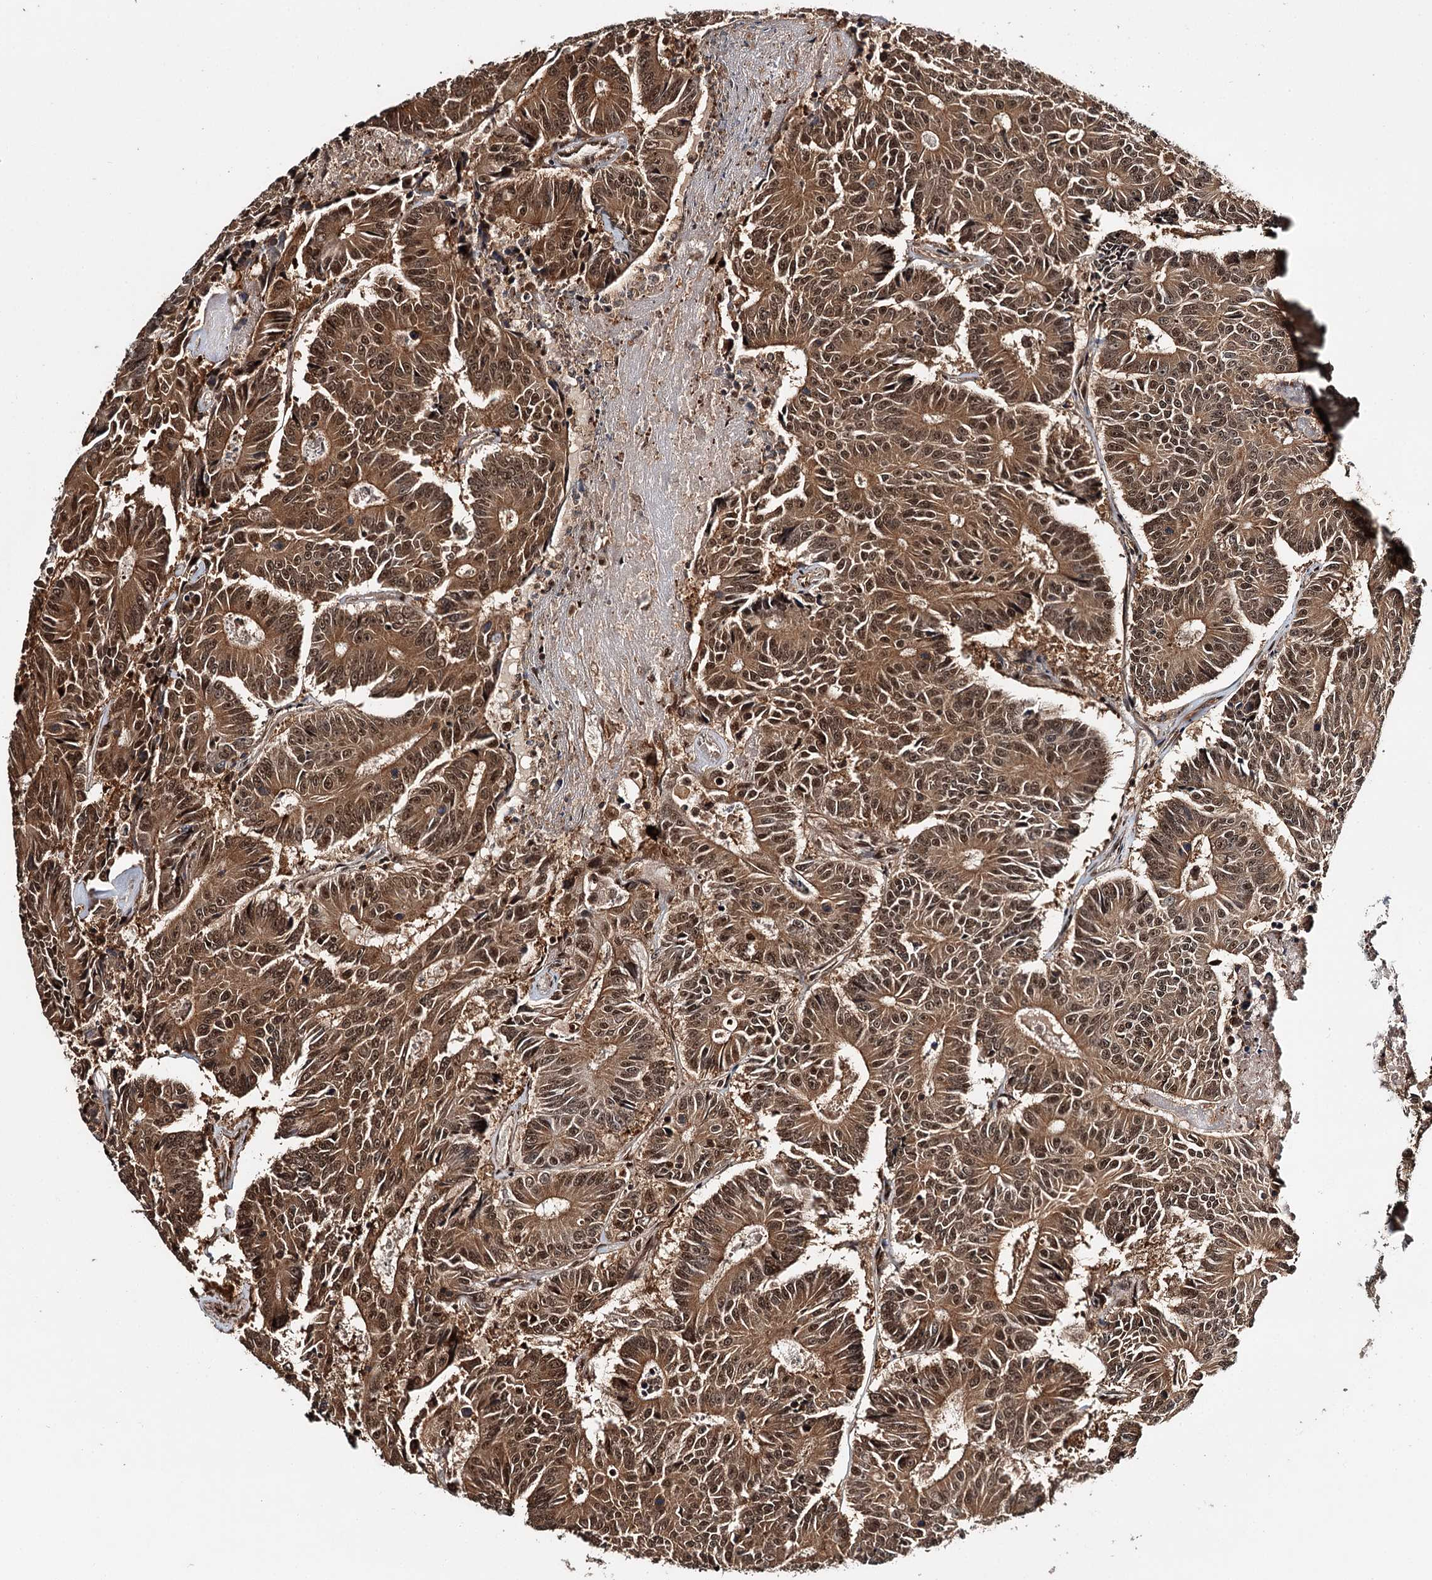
{"staining": {"intensity": "moderate", "quantity": ">75%", "location": "cytoplasmic/membranous,nuclear"}, "tissue": "colorectal cancer", "cell_type": "Tumor cells", "image_type": "cancer", "snomed": [{"axis": "morphology", "description": "Adenocarcinoma, NOS"}, {"axis": "topography", "description": "Colon"}], "caption": "This is an image of immunohistochemistry staining of adenocarcinoma (colorectal), which shows moderate expression in the cytoplasmic/membranous and nuclear of tumor cells.", "gene": "N6AMT1", "patient": {"sex": "male", "age": 83}}